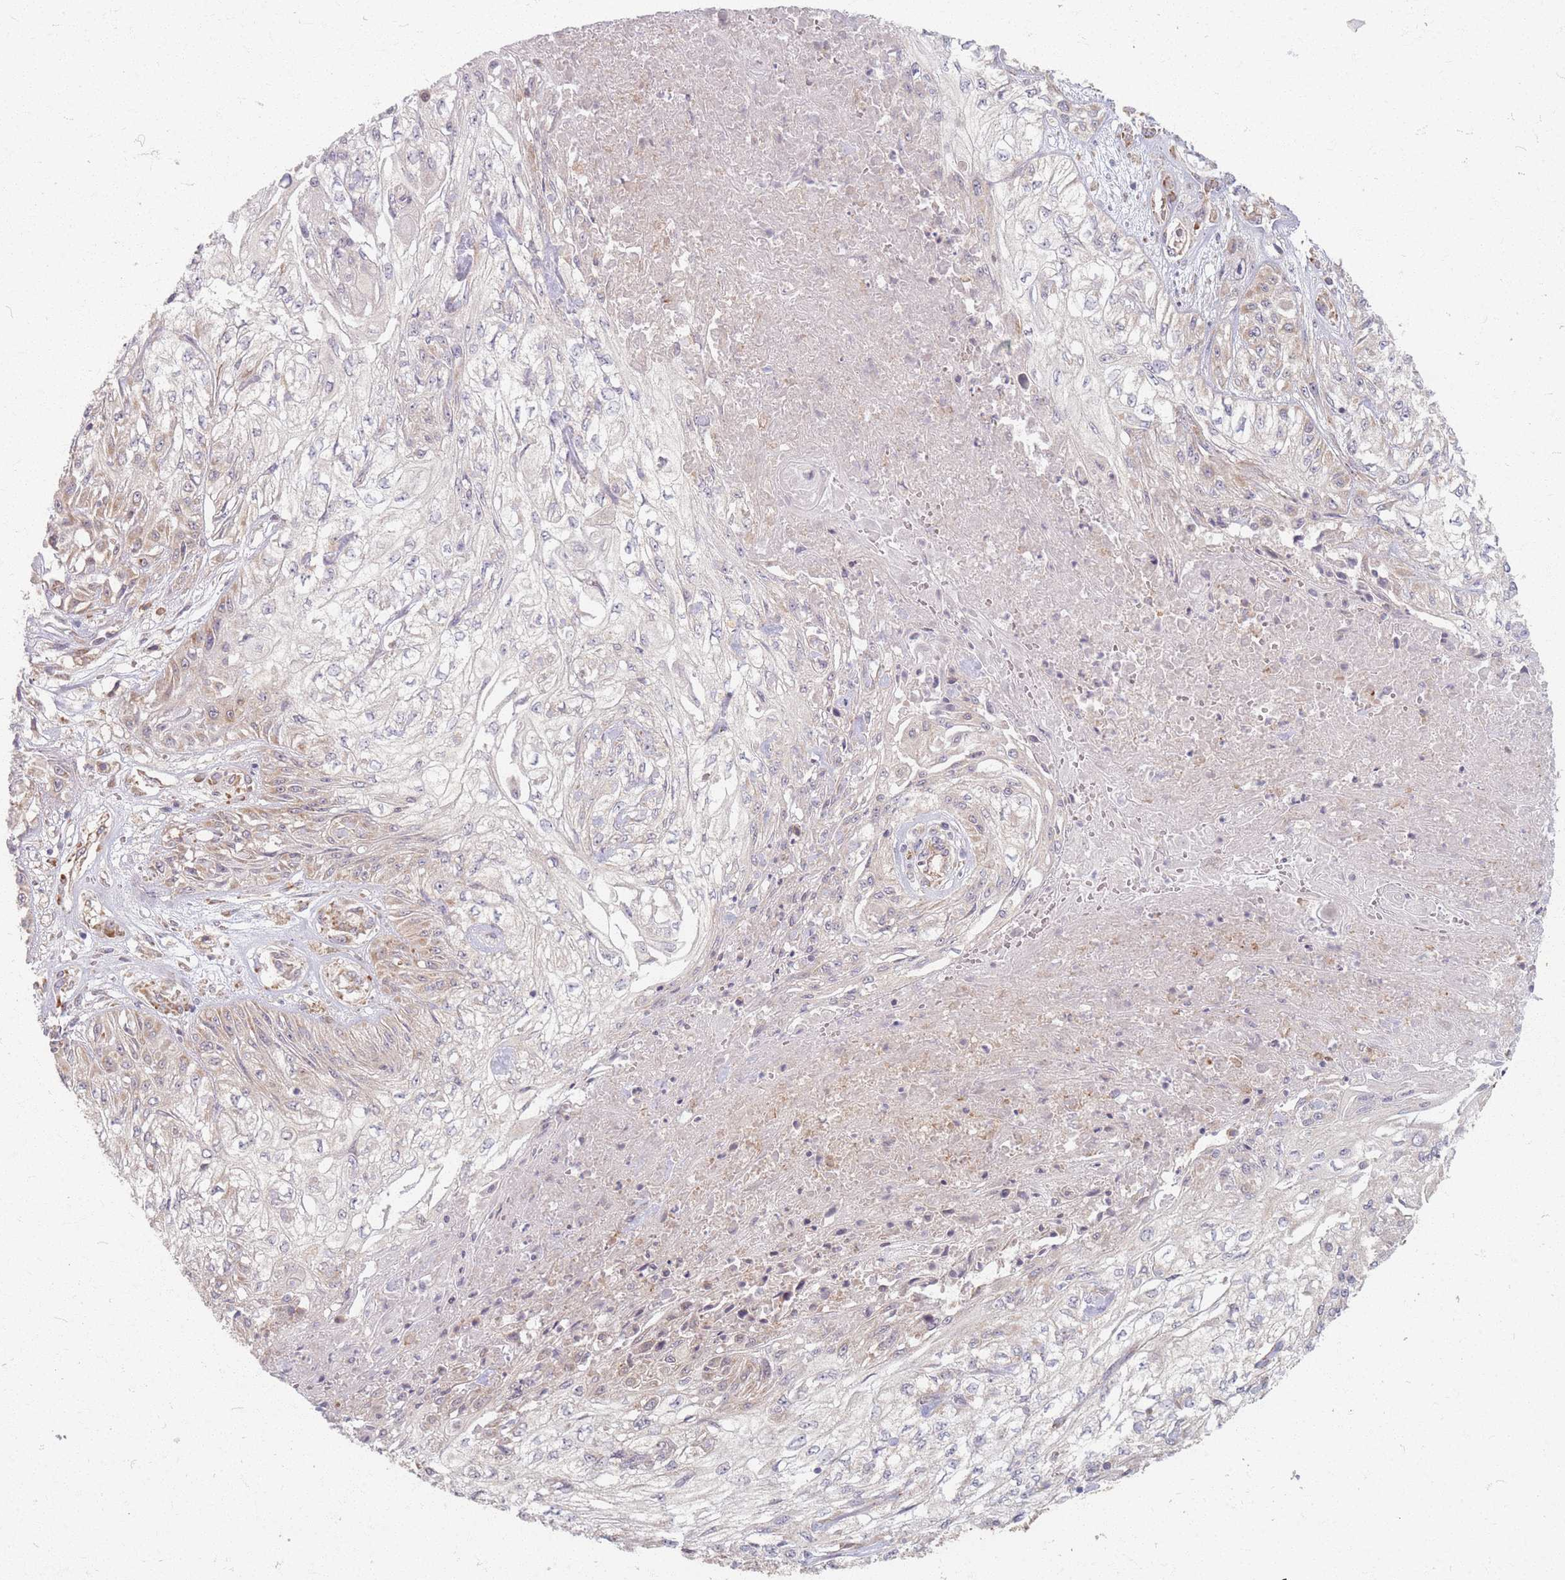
{"staining": {"intensity": "negative", "quantity": "none", "location": "none"}, "tissue": "skin cancer", "cell_type": "Tumor cells", "image_type": "cancer", "snomed": [{"axis": "morphology", "description": "Squamous cell carcinoma, NOS"}, {"axis": "morphology", "description": "Squamous cell carcinoma, metastatic, NOS"}, {"axis": "topography", "description": "Skin"}, {"axis": "topography", "description": "Lymph node"}], "caption": "IHC of human skin cancer (squamous cell carcinoma) reveals no staining in tumor cells. (IHC, brightfield microscopy, high magnification).", "gene": "SMIM14", "patient": {"sex": "male", "age": 75}}